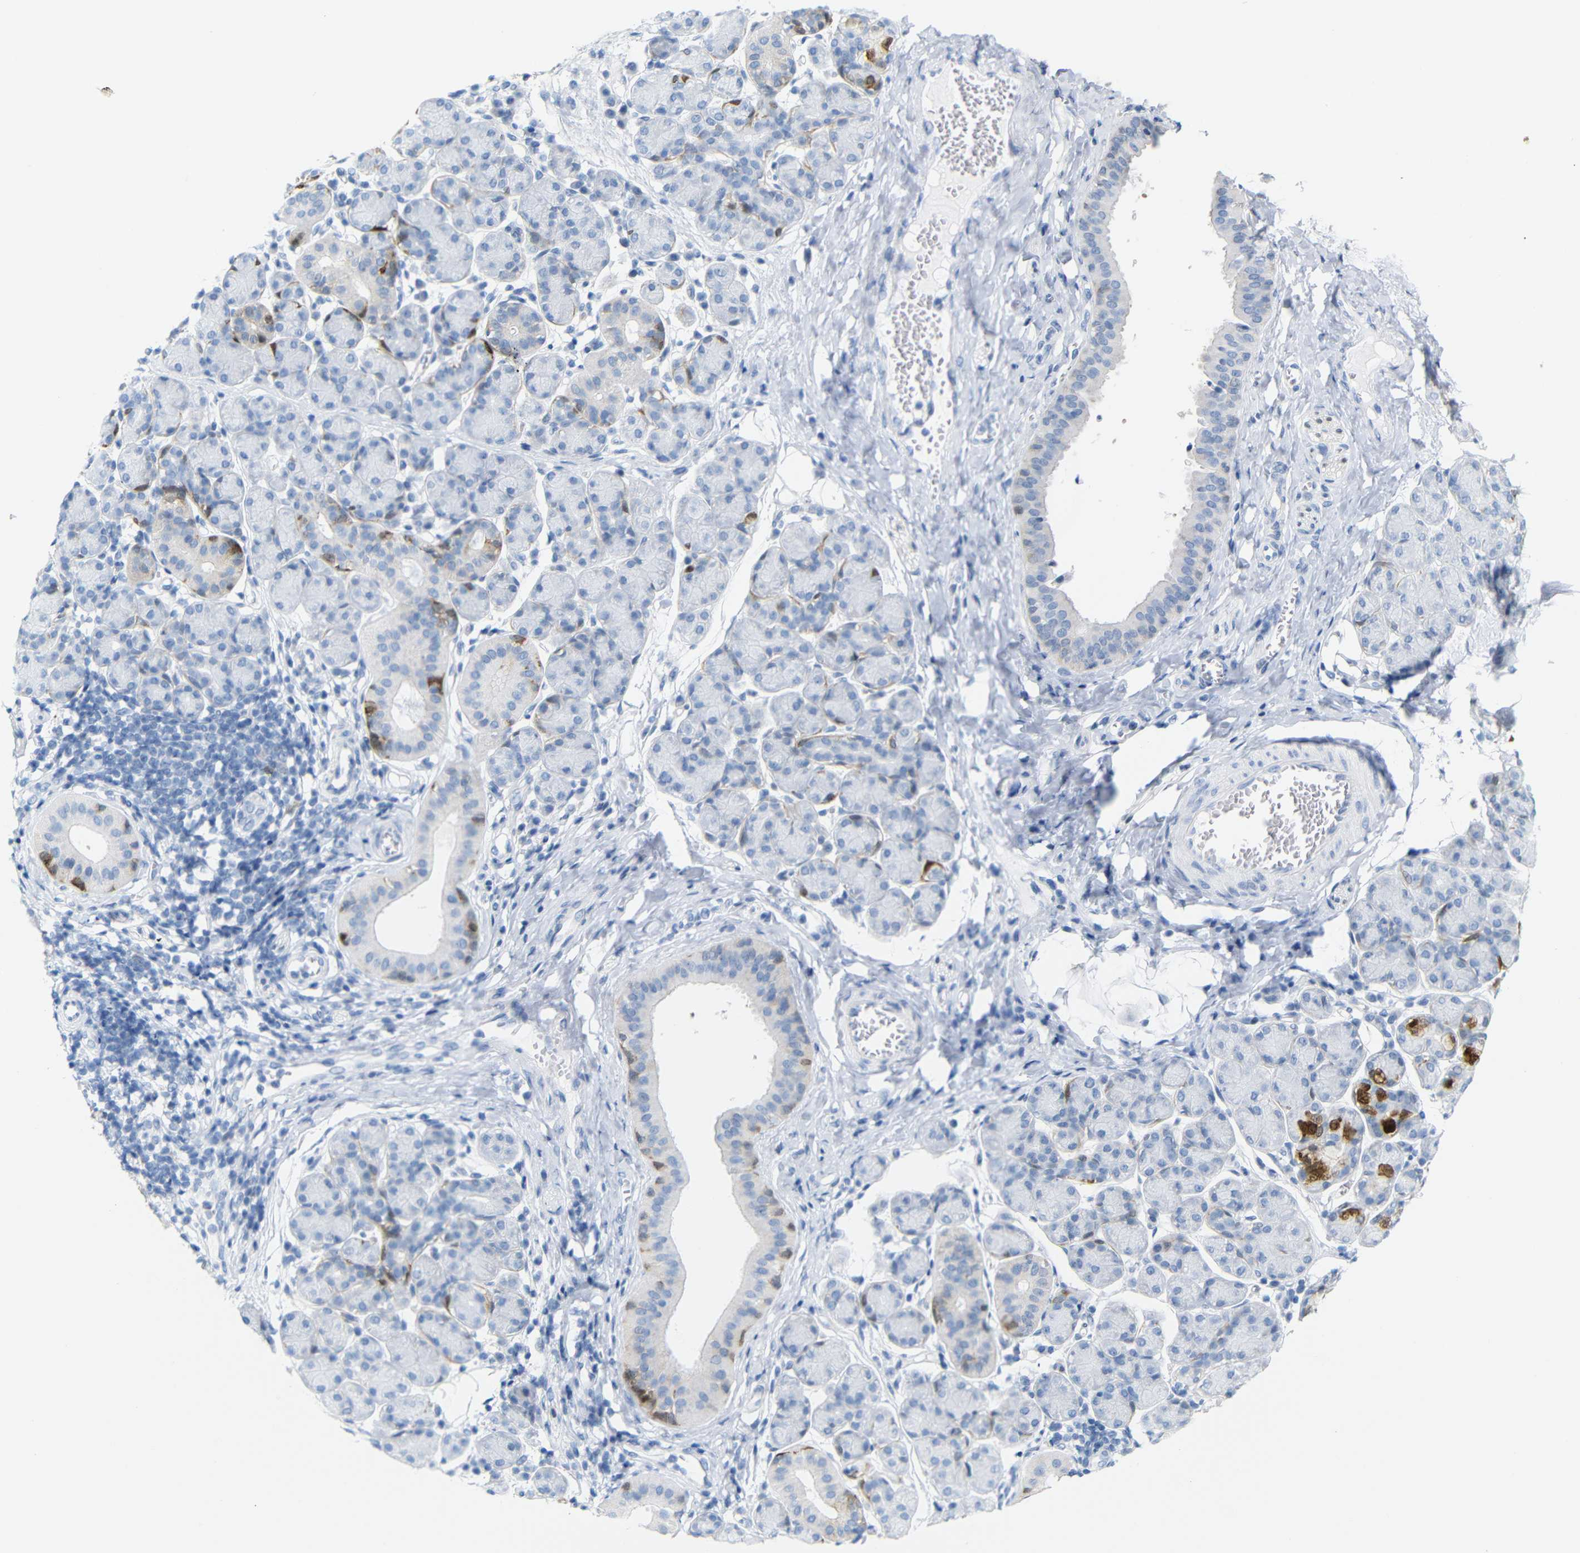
{"staining": {"intensity": "moderate", "quantity": "<25%", "location": "cytoplasmic/membranous"}, "tissue": "salivary gland", "cell_type": "Glandular cells", "image_type": "normal", "snomed": [{"axis": "morphology", "description": "Normal tissue, NOS"}, {"axis": "morphology", "description": "Inflammation, NOS"}, {"axis": "topography", "description": "Lymph node"}, {"axis": "topography", "description": "Salivary gland"}], "caption": "The image reveals staining of unremarkable salivary gland, revealing moderate cytoplasmic/membranous protein positivity (brown color) within glandular cells.", "gene": "MT1A", "patient": {"sex": "male", "age": 3}}